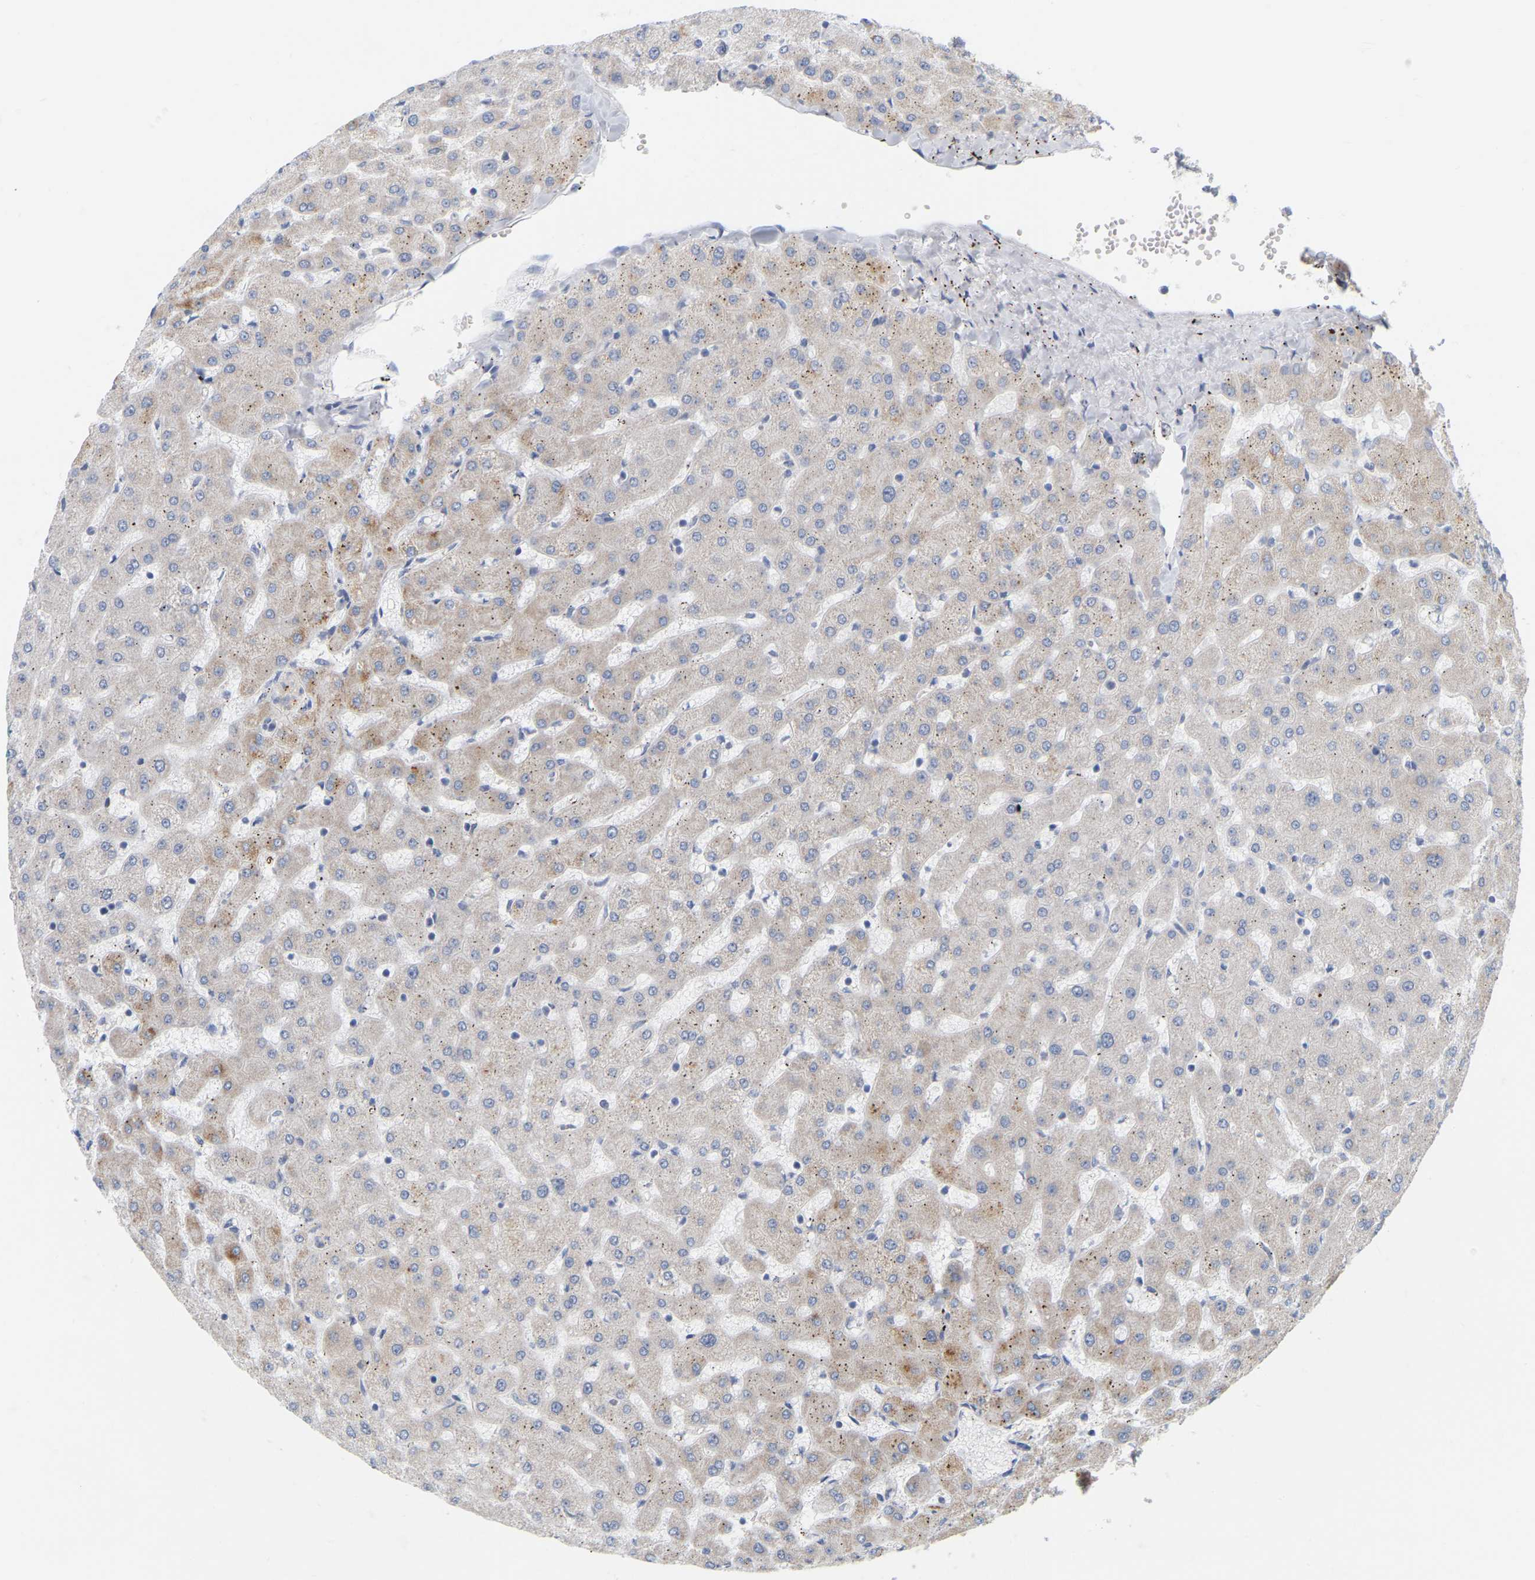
{"staining": {"intensity": "weak", "quantity": ">75%", "location": "cytoplasmic/membranous"}, "tissue": "liver", "cell_type": "Cholangiocytes", "image_type": "normal", "snomed": [{"axis": "morphology", "description": "Normal tissue, NOS"}, {"axis": "topography", "description": "Liver"}], "caption": "DAB immunohistochemical staining of unremarkable human liver exhibits weak cytoplasmic/membranous protein positivity in about >75% of cholangiocytes. (DAB (3,3'-diaminobenzidine) = brown stain, brightfield microscopy at high magnification).", "gene": "MINDY4", "patient": {"sex": "female", "age": 63}}